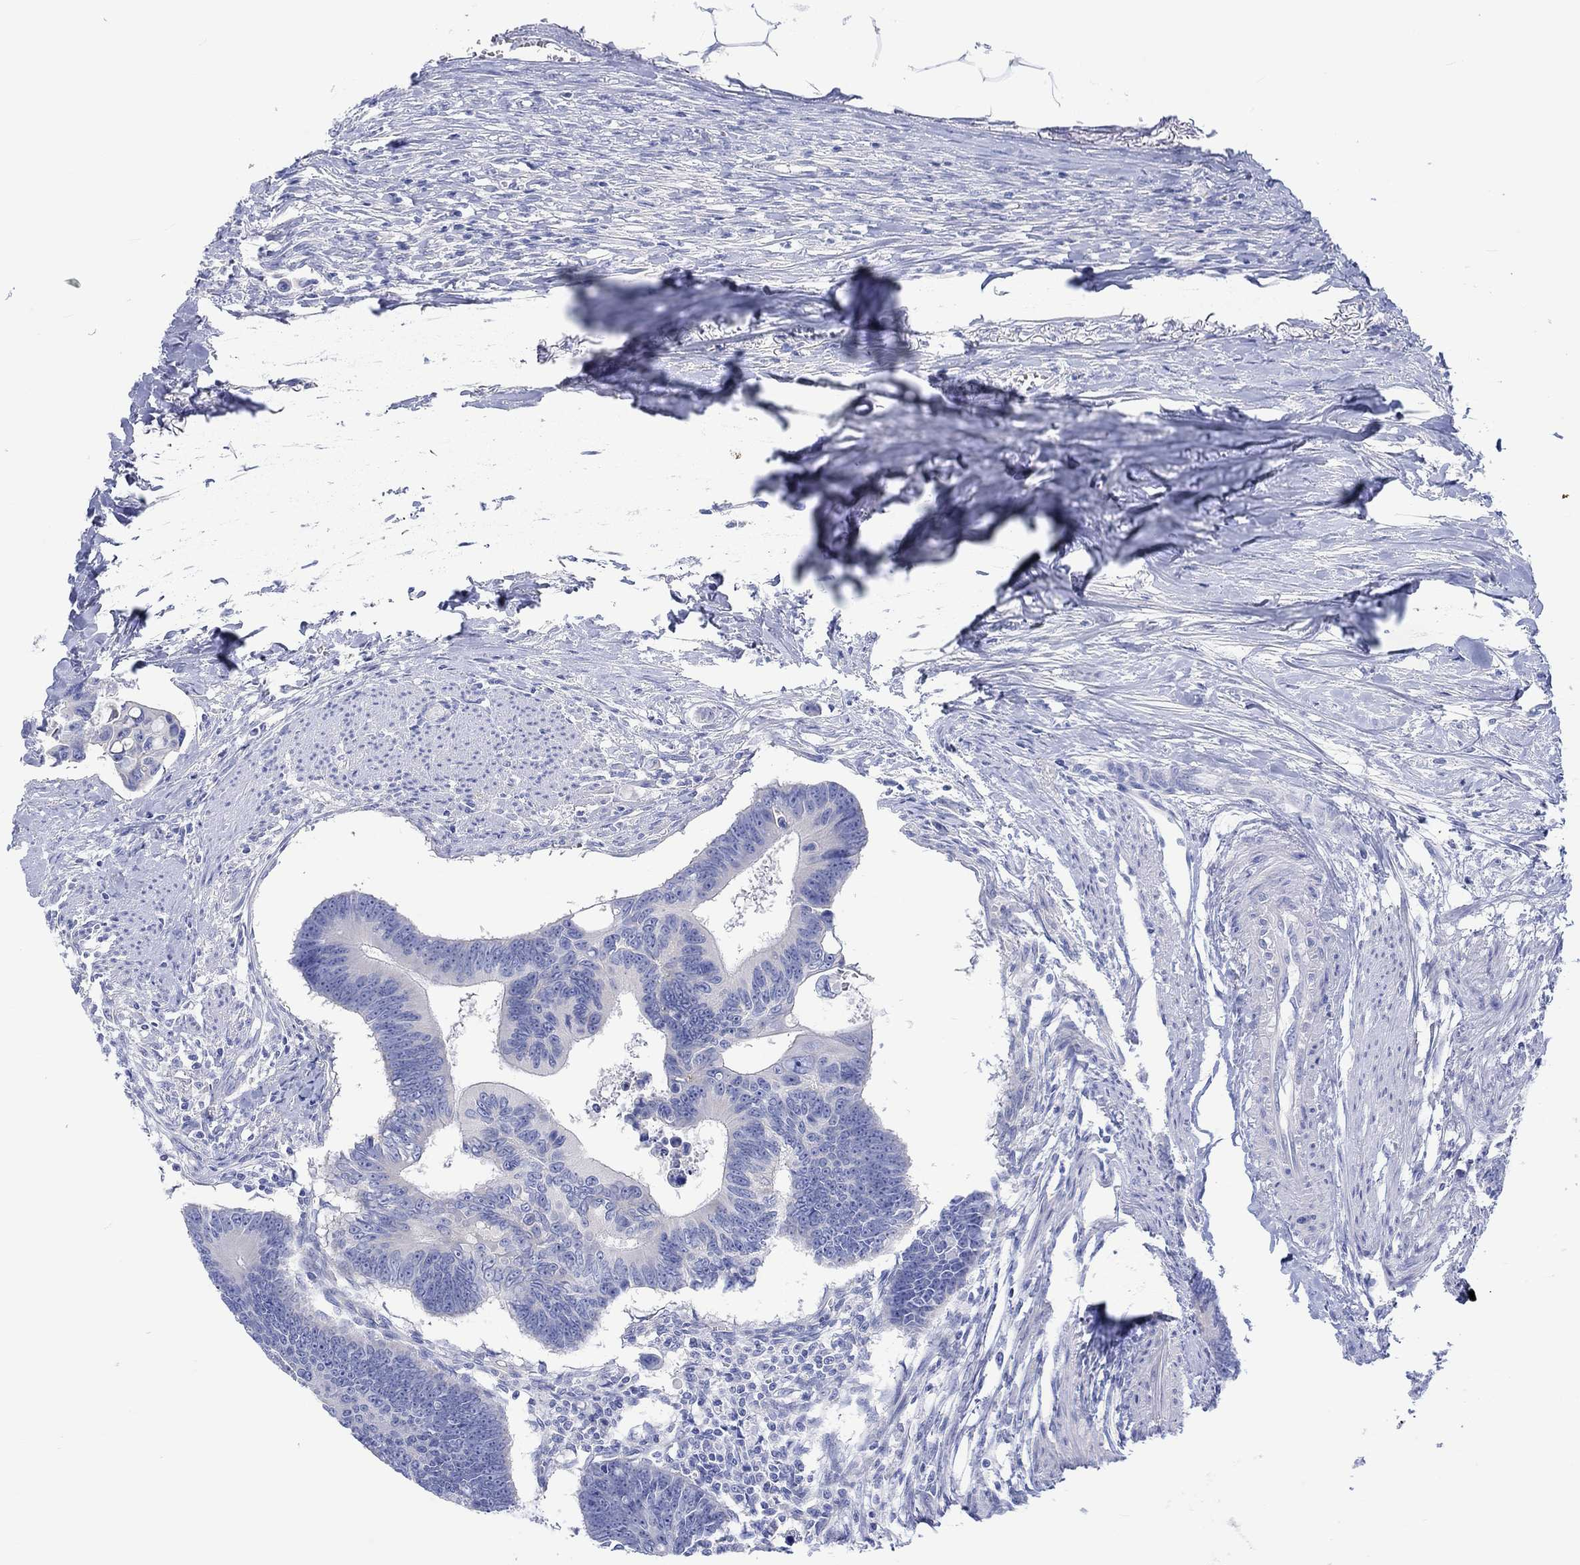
{"staining": {"intensity": "negative", "quantity": "none", "location": "none"}, "tissue": "colorectal cancer", "cell_type": "Tumor cells", "image_type": "cancer", "snomed": [{"axis": "morphology", "description": "Adenocarcinoma, NOS"}, {"axis": "topography", "description": "Colon"}], "caption": "Immunohistochemistry of human adenocarcinoma (colorectal) demonstrates no staining in tumor cells. The staining was performed using DAB to visualize the protein expression in brown, while the nuclei were stained in blue with hematoxylin (Magnification: 20x).", "gene": "REEP6", "patient": {"sex": "male", "age": 70}}